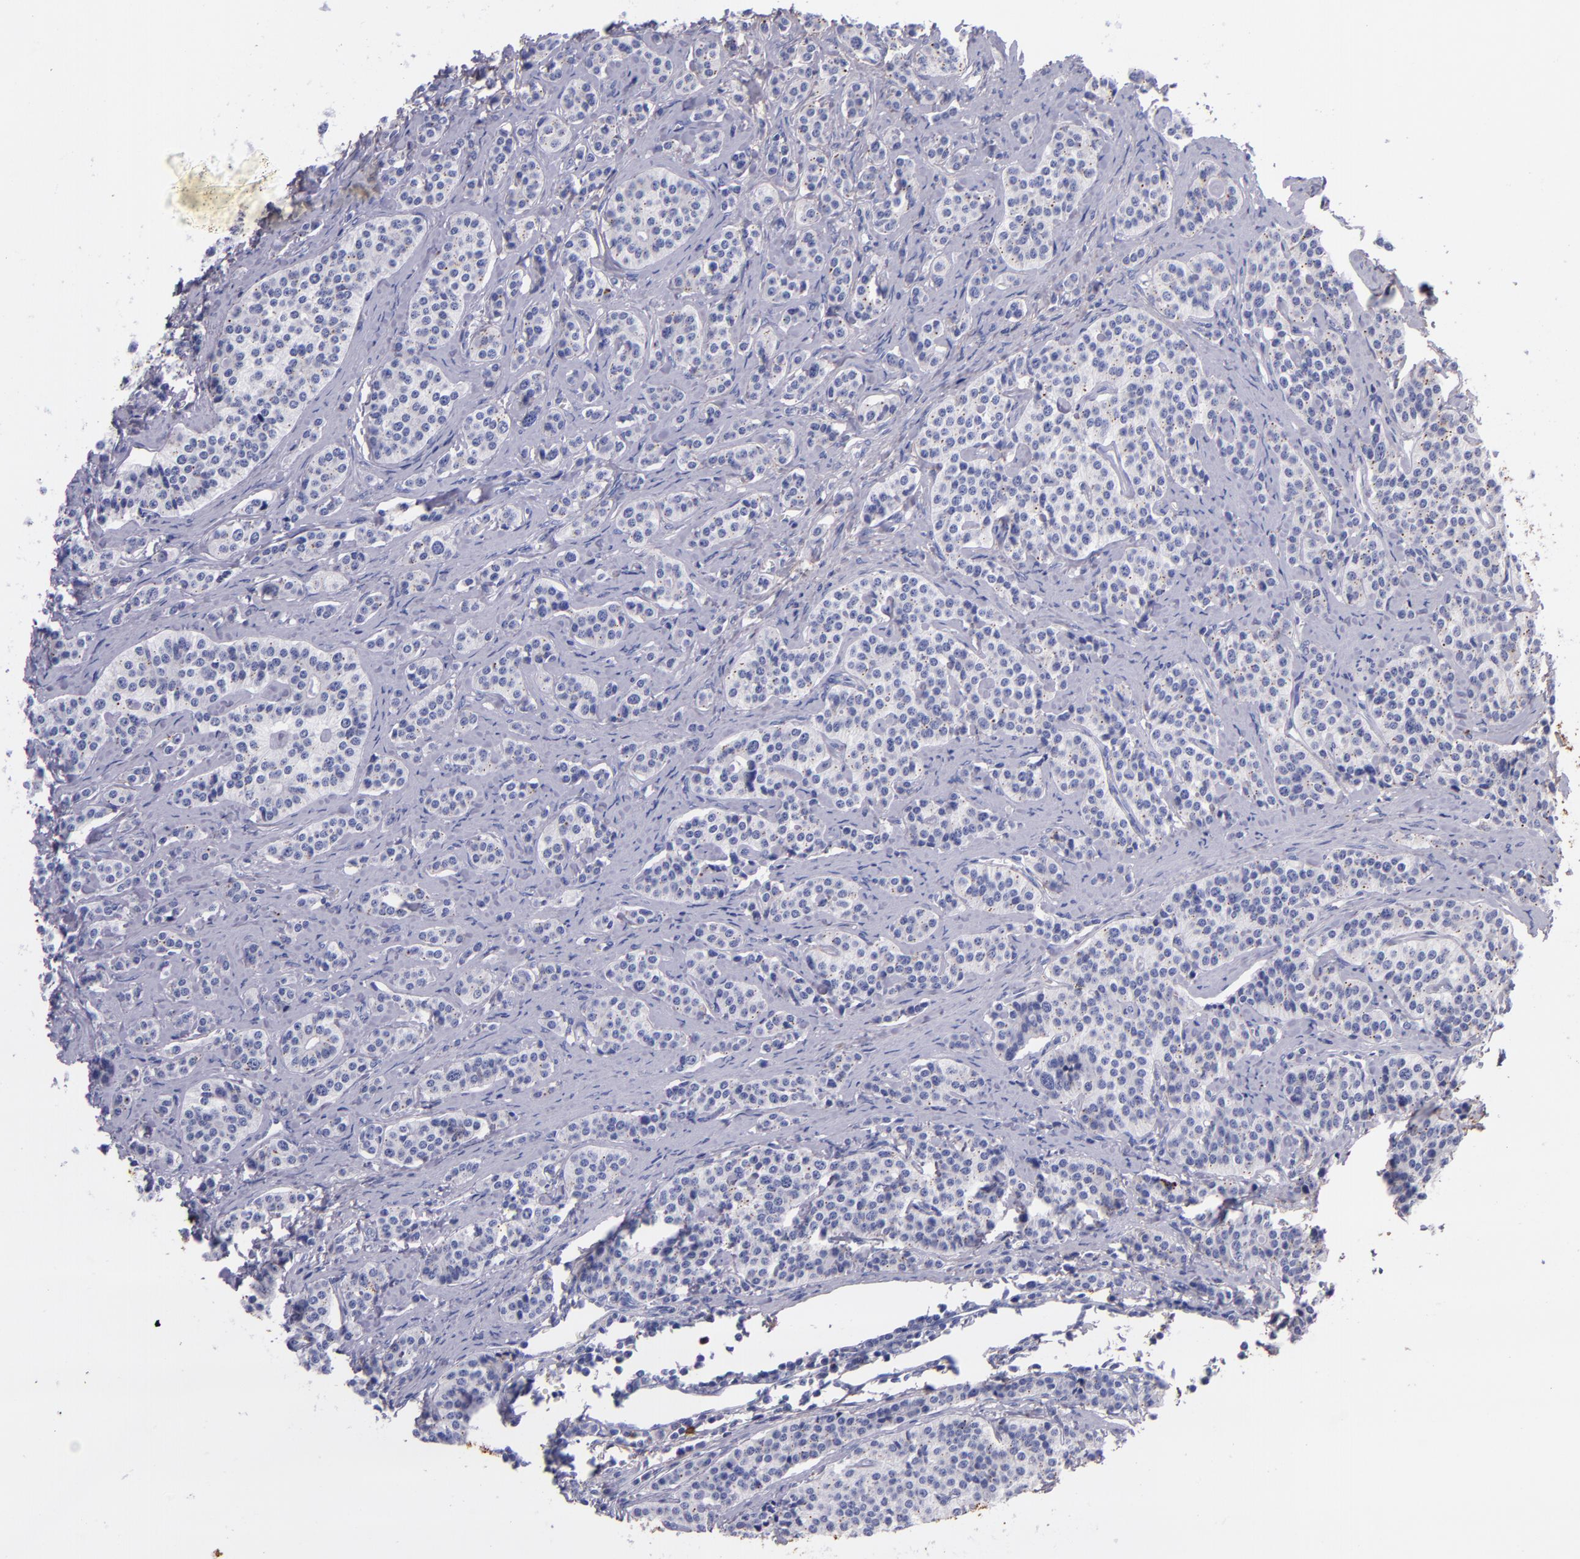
{"staining": {"intensity": "negative", "quantity": "none", "location": "none"}, "tissue": "carcinoid", "cell_type": "Tumor cells", "image_type": "cancer", "snomed": [{"axis": "morphology", "description": "Carcinoid, malignant, NOS"}, {"axis": "topography", "description": "Small intestine"}], "caption": "High magnification brightfield microscopy of carcinoid stained with DAB (brown) and counterstained with hematoxylin (blue): tumor cells show no significant positivity.", "gene": "IVL", "patient": {"sex": "male", "age": 63}}